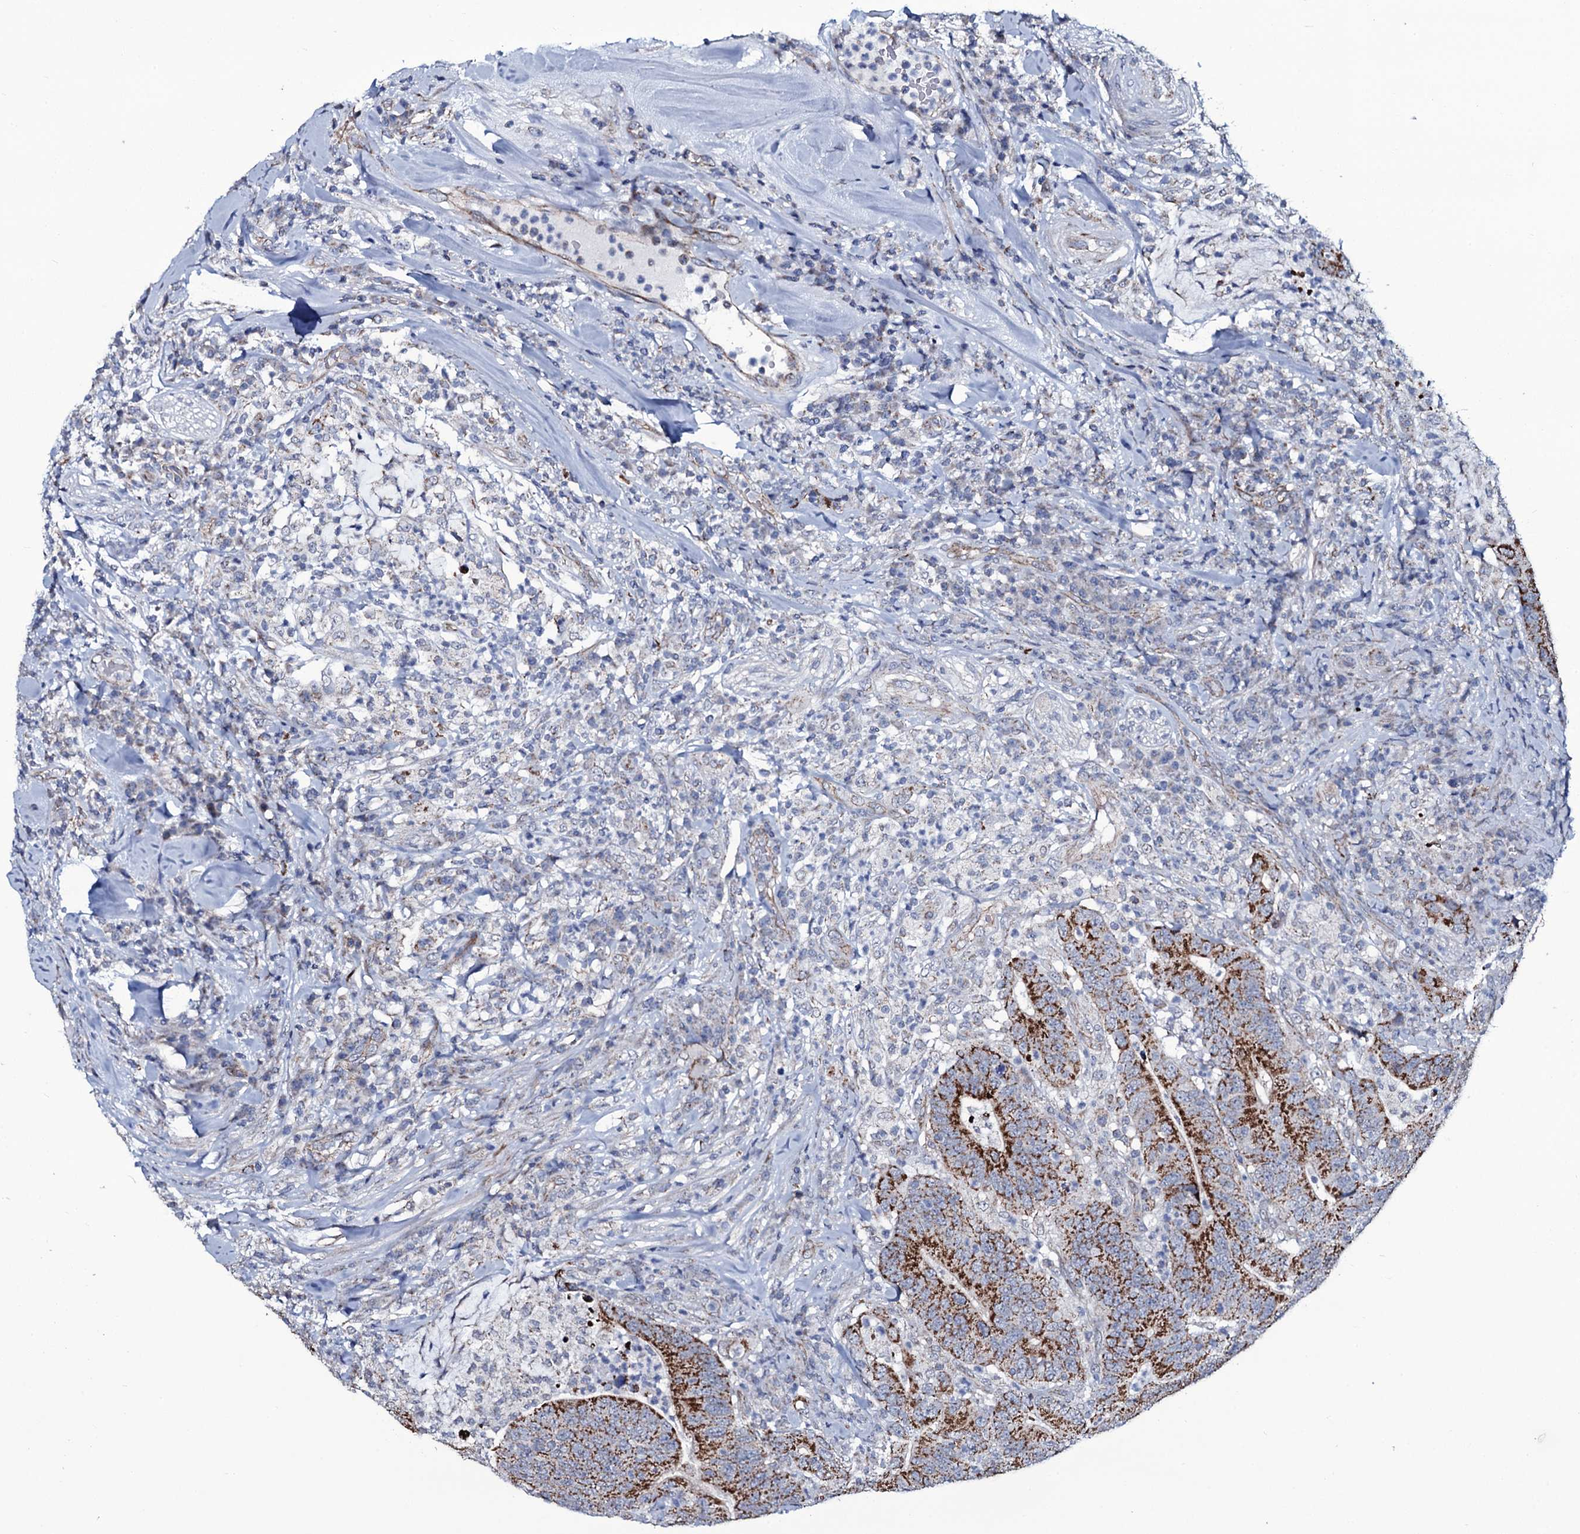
{"staining": {"intensity": "strong", "quantity": ">75%", "location": "cytoplasmic/membranous"}, "tissue": "colorectal cancer", "cell_type": "Tumor cells", "image_type": "cancer", "snomed": [{"axis": "morphology", "description": "Adenocarcinoma, NOS"}, {"axis": "topography", "description": "Colon"}], "caption": "A high amount of strong cytoplasmic/membranous positivity is identified in about >75% of tumor cells in colorectal cancer tissue. The protein is shown in brown color, while the nuclei are stained blue.", "gene": "WIPF3", "patient": {"sex": "female", "age": 66}}